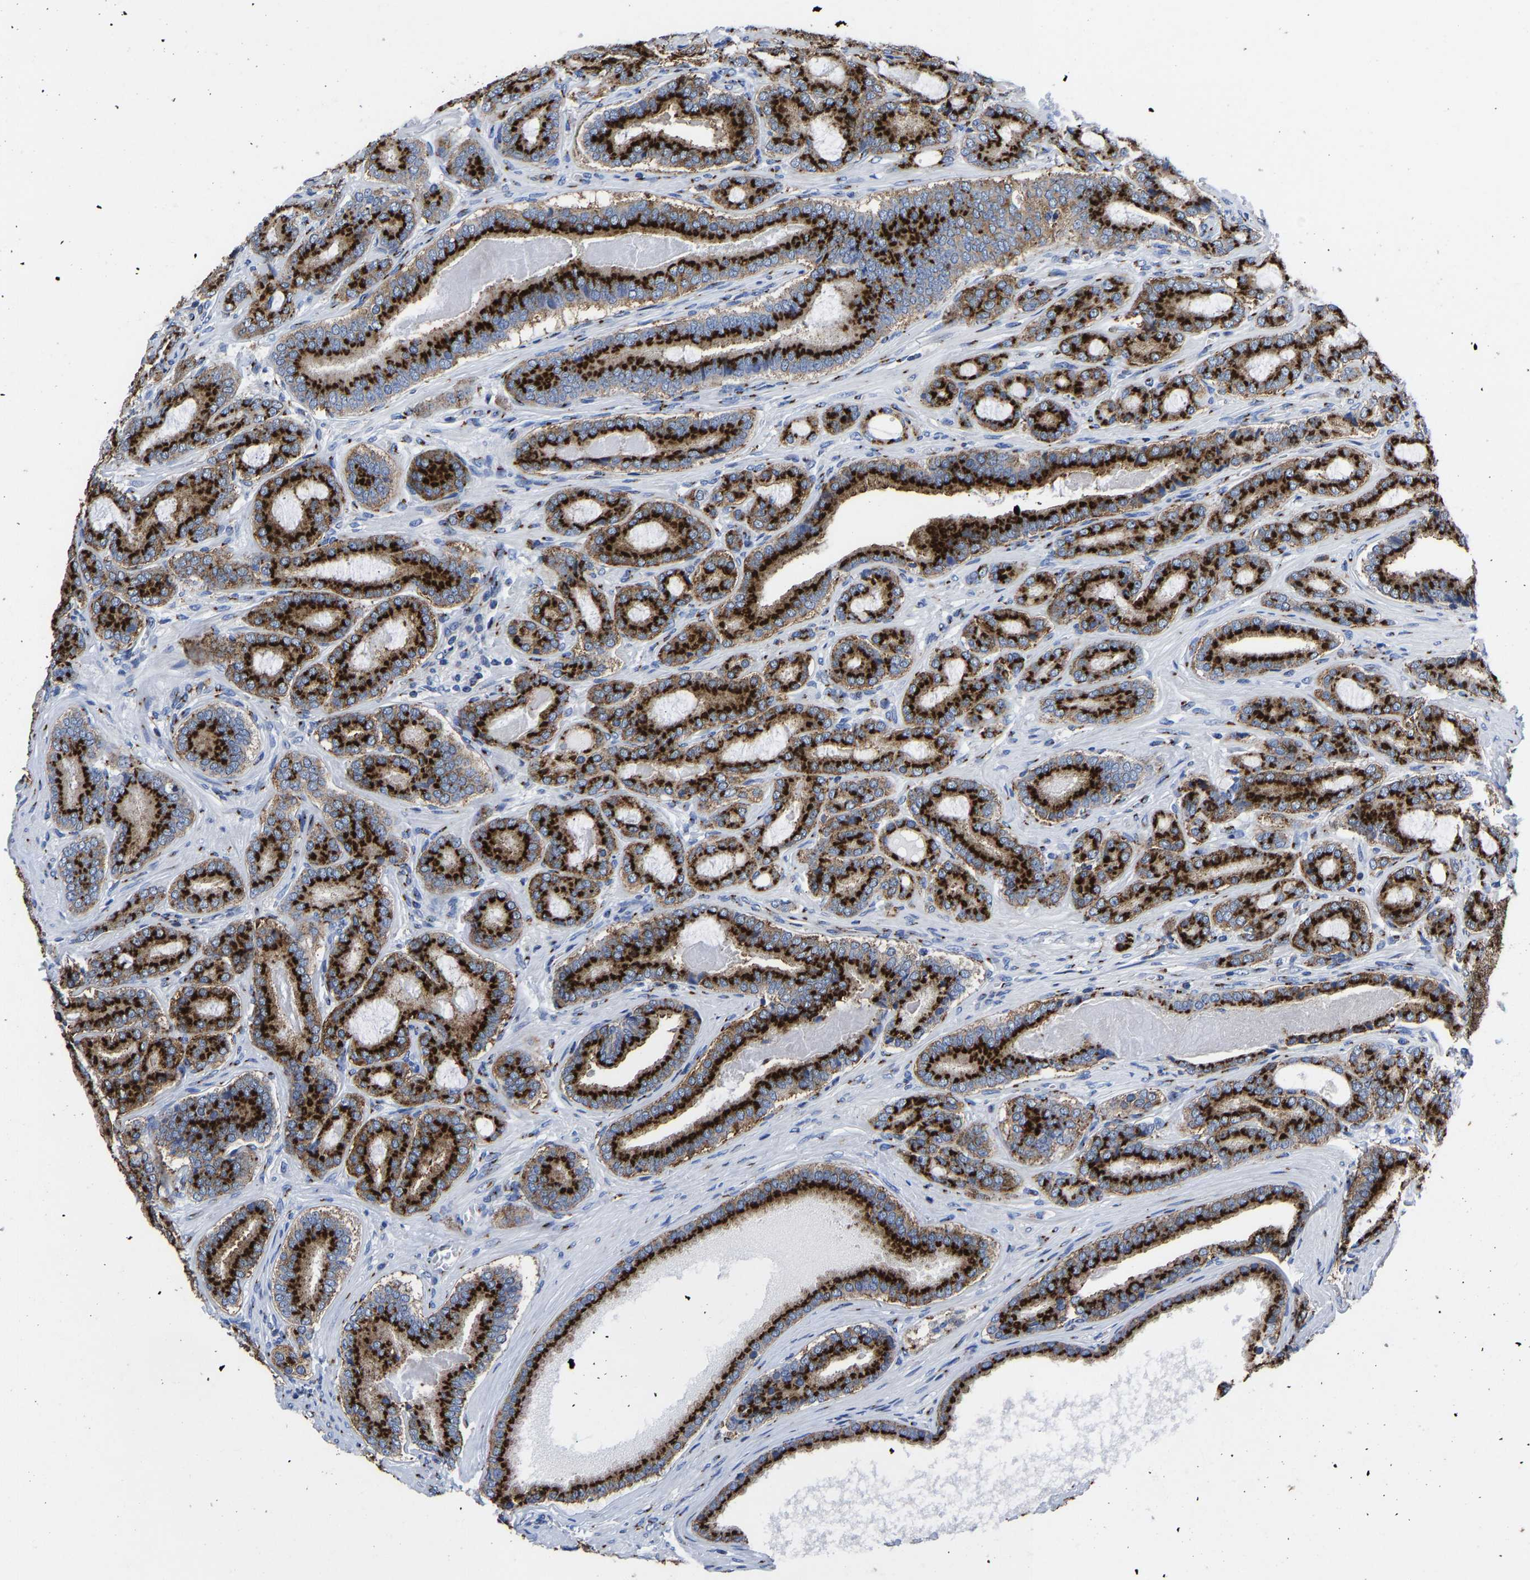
{"staining": {"intensity": "strong", "quantity": ">75%", "location": "cytoplasmic/membranous"}, "tissue": "prostate cancer", "cell_type": "Tumor cells", "image_type": "cancer", "snomed": [{"axis": "morphology", "description": "Adenocarcinoma, High grade"}, {"axis": "topography", "description": "Prostate"}], "caption": "Immunohistochemical staining of prostate adenocarcinoma (high-grade) exhibits high levels of strong cytoplasmic/membranous protein staining in about >75% of tumor cells.", "gene": "TMEM87A", "patient": {"sex": "male", "age": 60}}